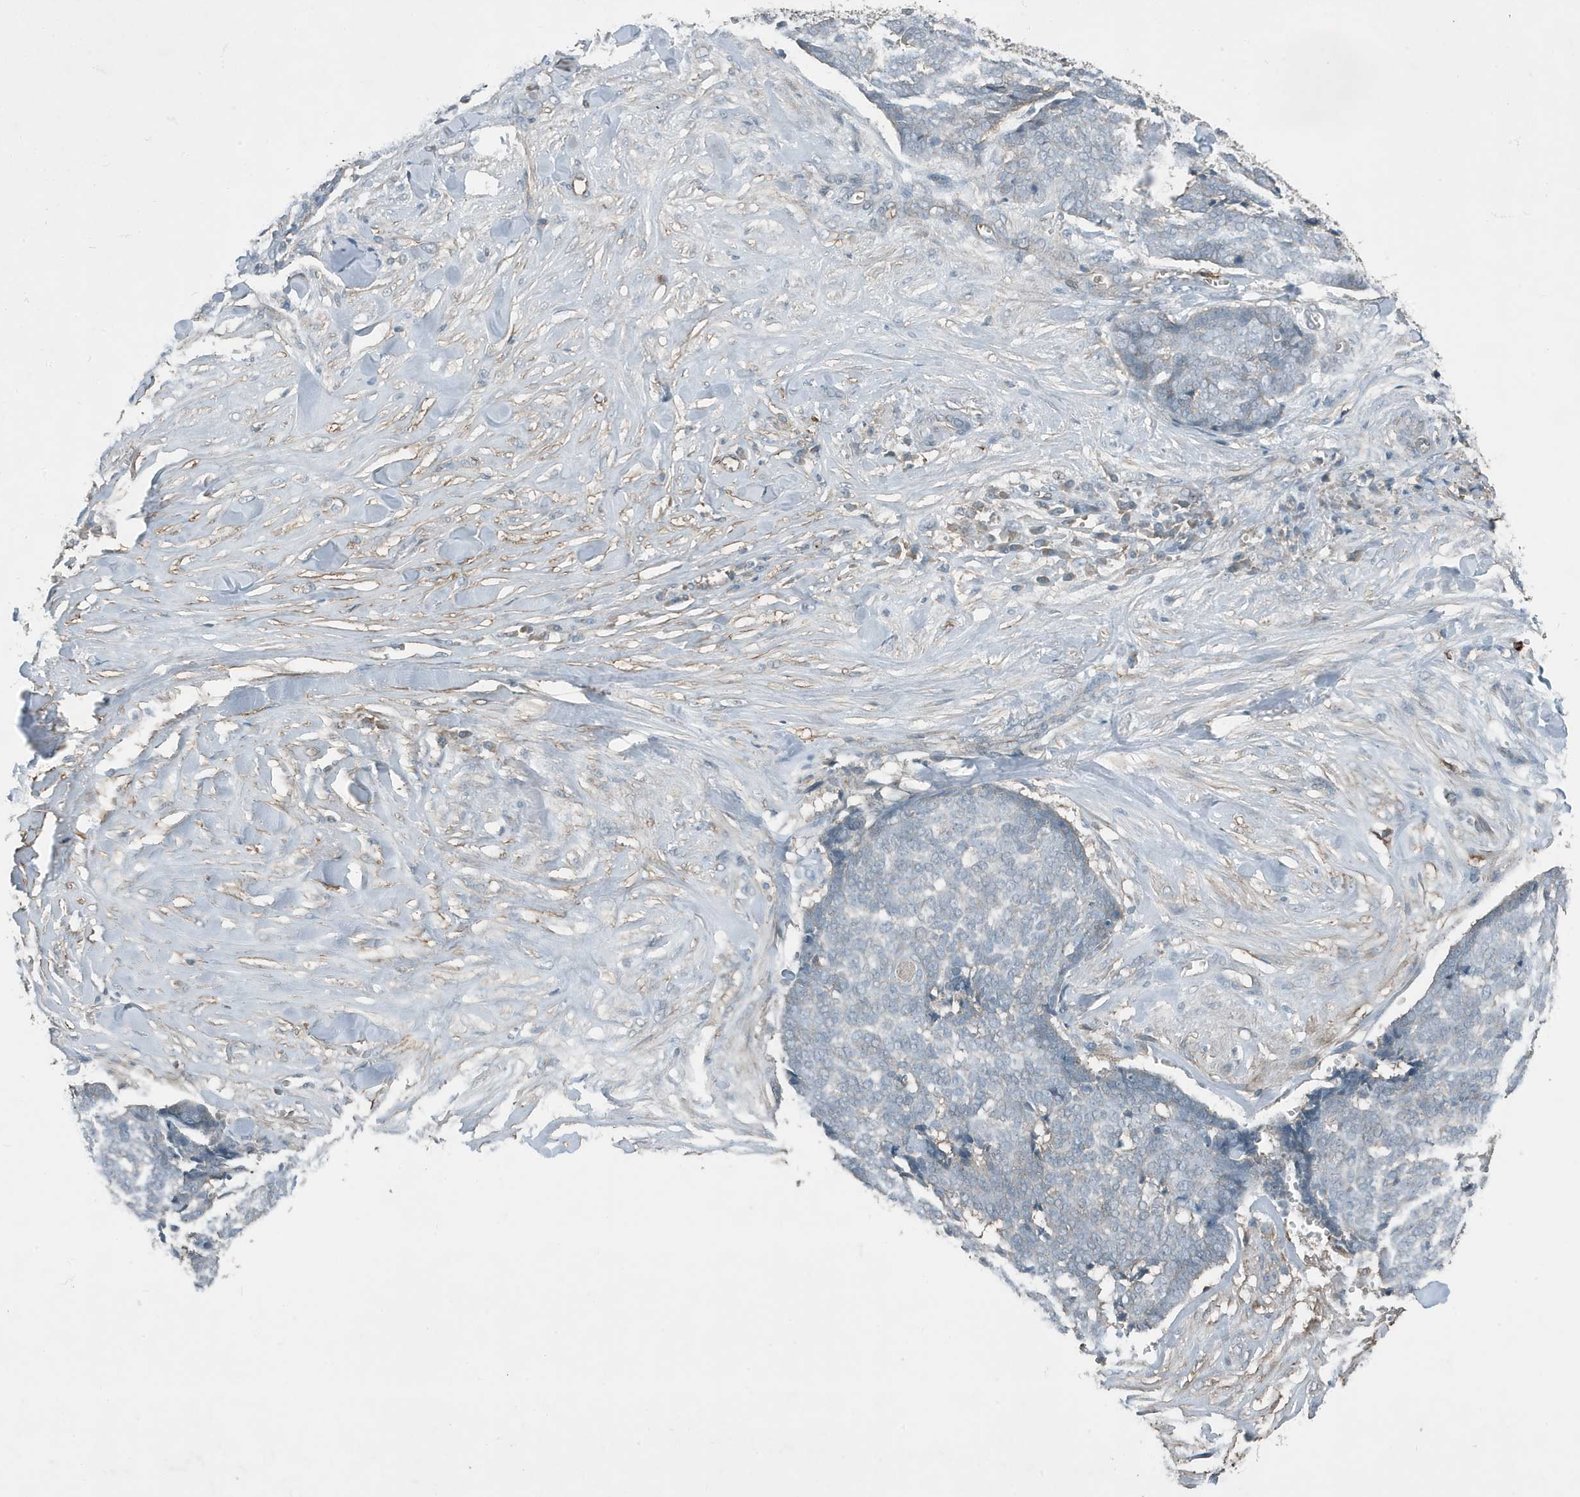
{"staining": {"intensity": "negative", "quantity": "none", "location": "none"}, "tissue": "skin cancer", "cell_type": "Tumor cells", "image_type": "cancer", "snomed": [{"axis": "morphology", "description": "Basal cell carcinoma"}, {"axis": "topography", "description": "Skin"}], "caption": "Immunohistochemistry image of skin basal cell carcinoma stained for a protein (brown), which reveals no expression in tumor cells. (IHC, brightfield microscopy, high magnification).", "gene": "DAPP1", "patient": {"sex": "male", "age": 84}}